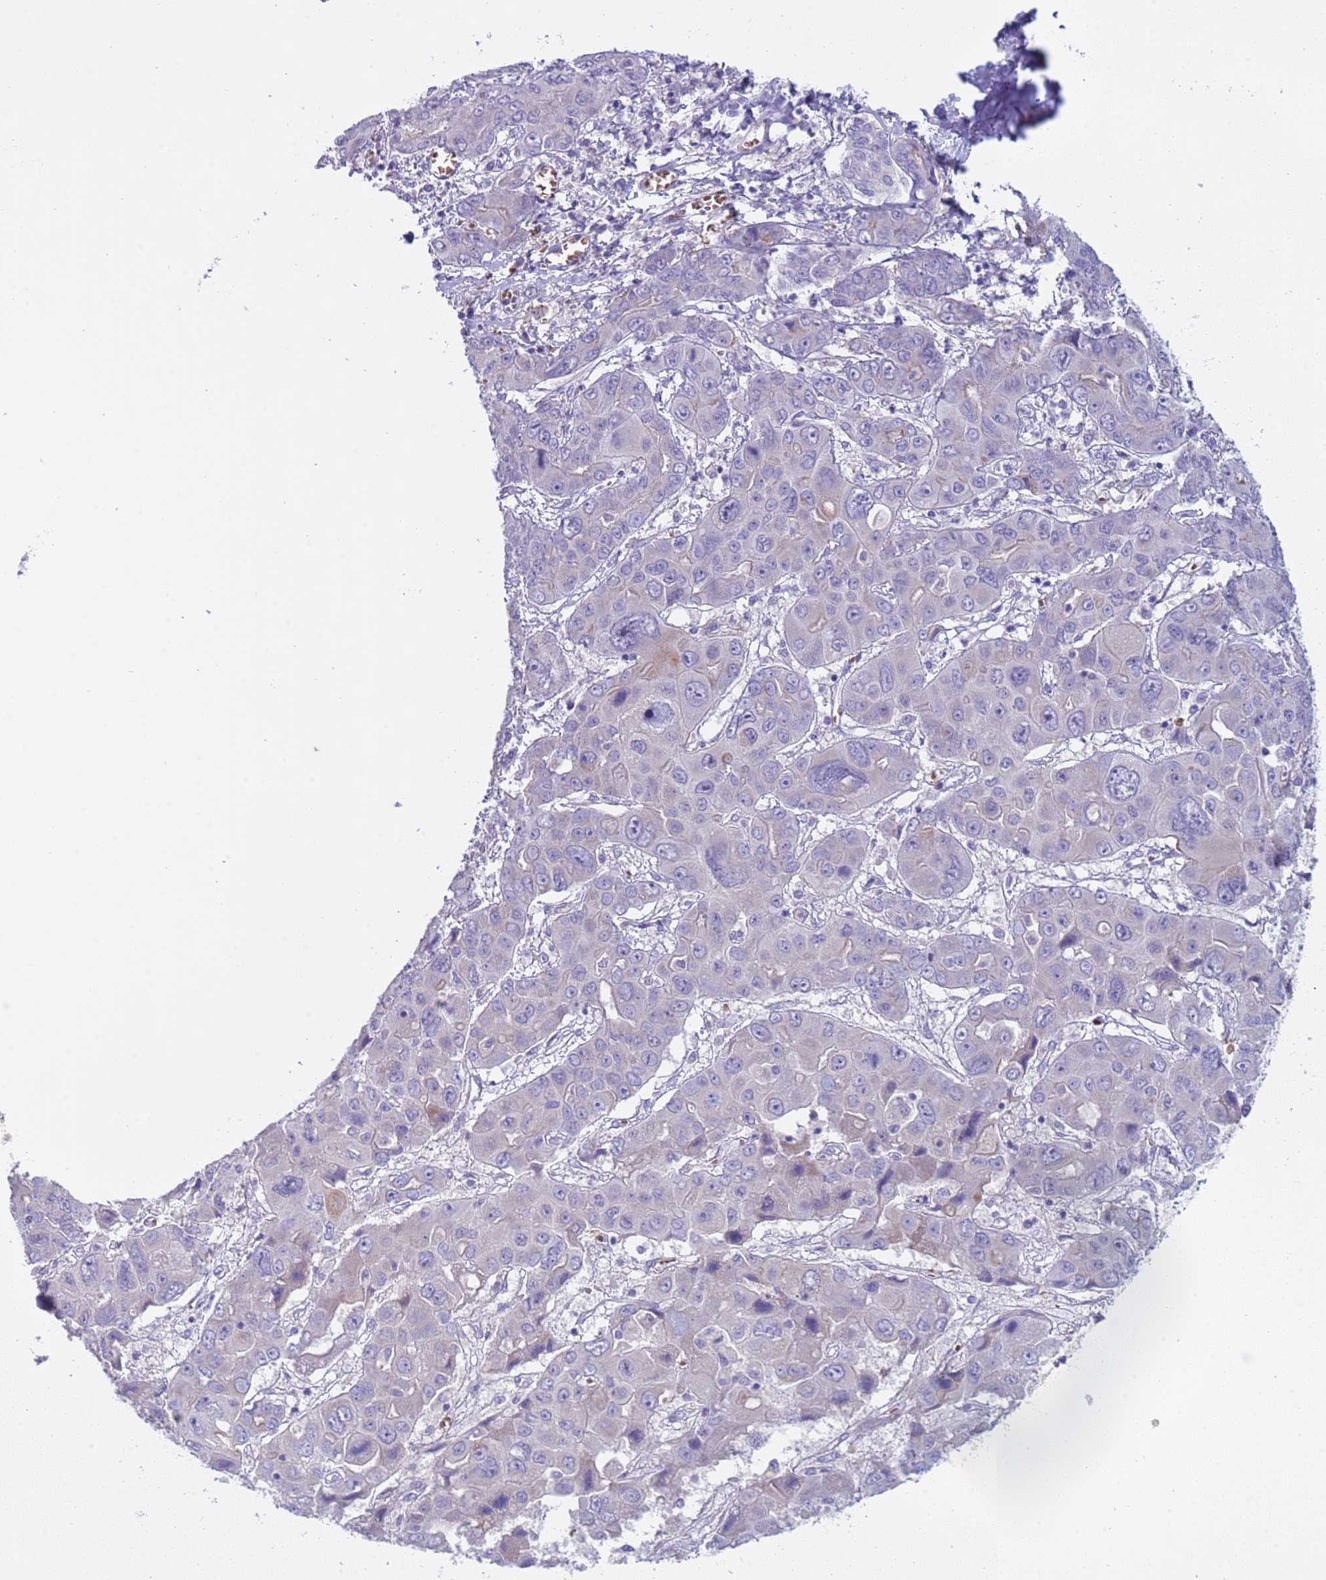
{"staining": {"intensity": "negative", "quantity": "none", "location": "none"}, "tissue": "liver cancer", "cell_type": "Tumor cells", "image_type": "cancer", "snomed": [{"axis": "morphology", "description": "Cholangiocarcinoma"}, {"axis": "topography", "description": "Liver"}], "caption": "Tumor cells are negative for protein expression in human liver cholangiocarcinoma.", "gene": "KBTBD3", "patient": {"sex": "male", "age": 67}}